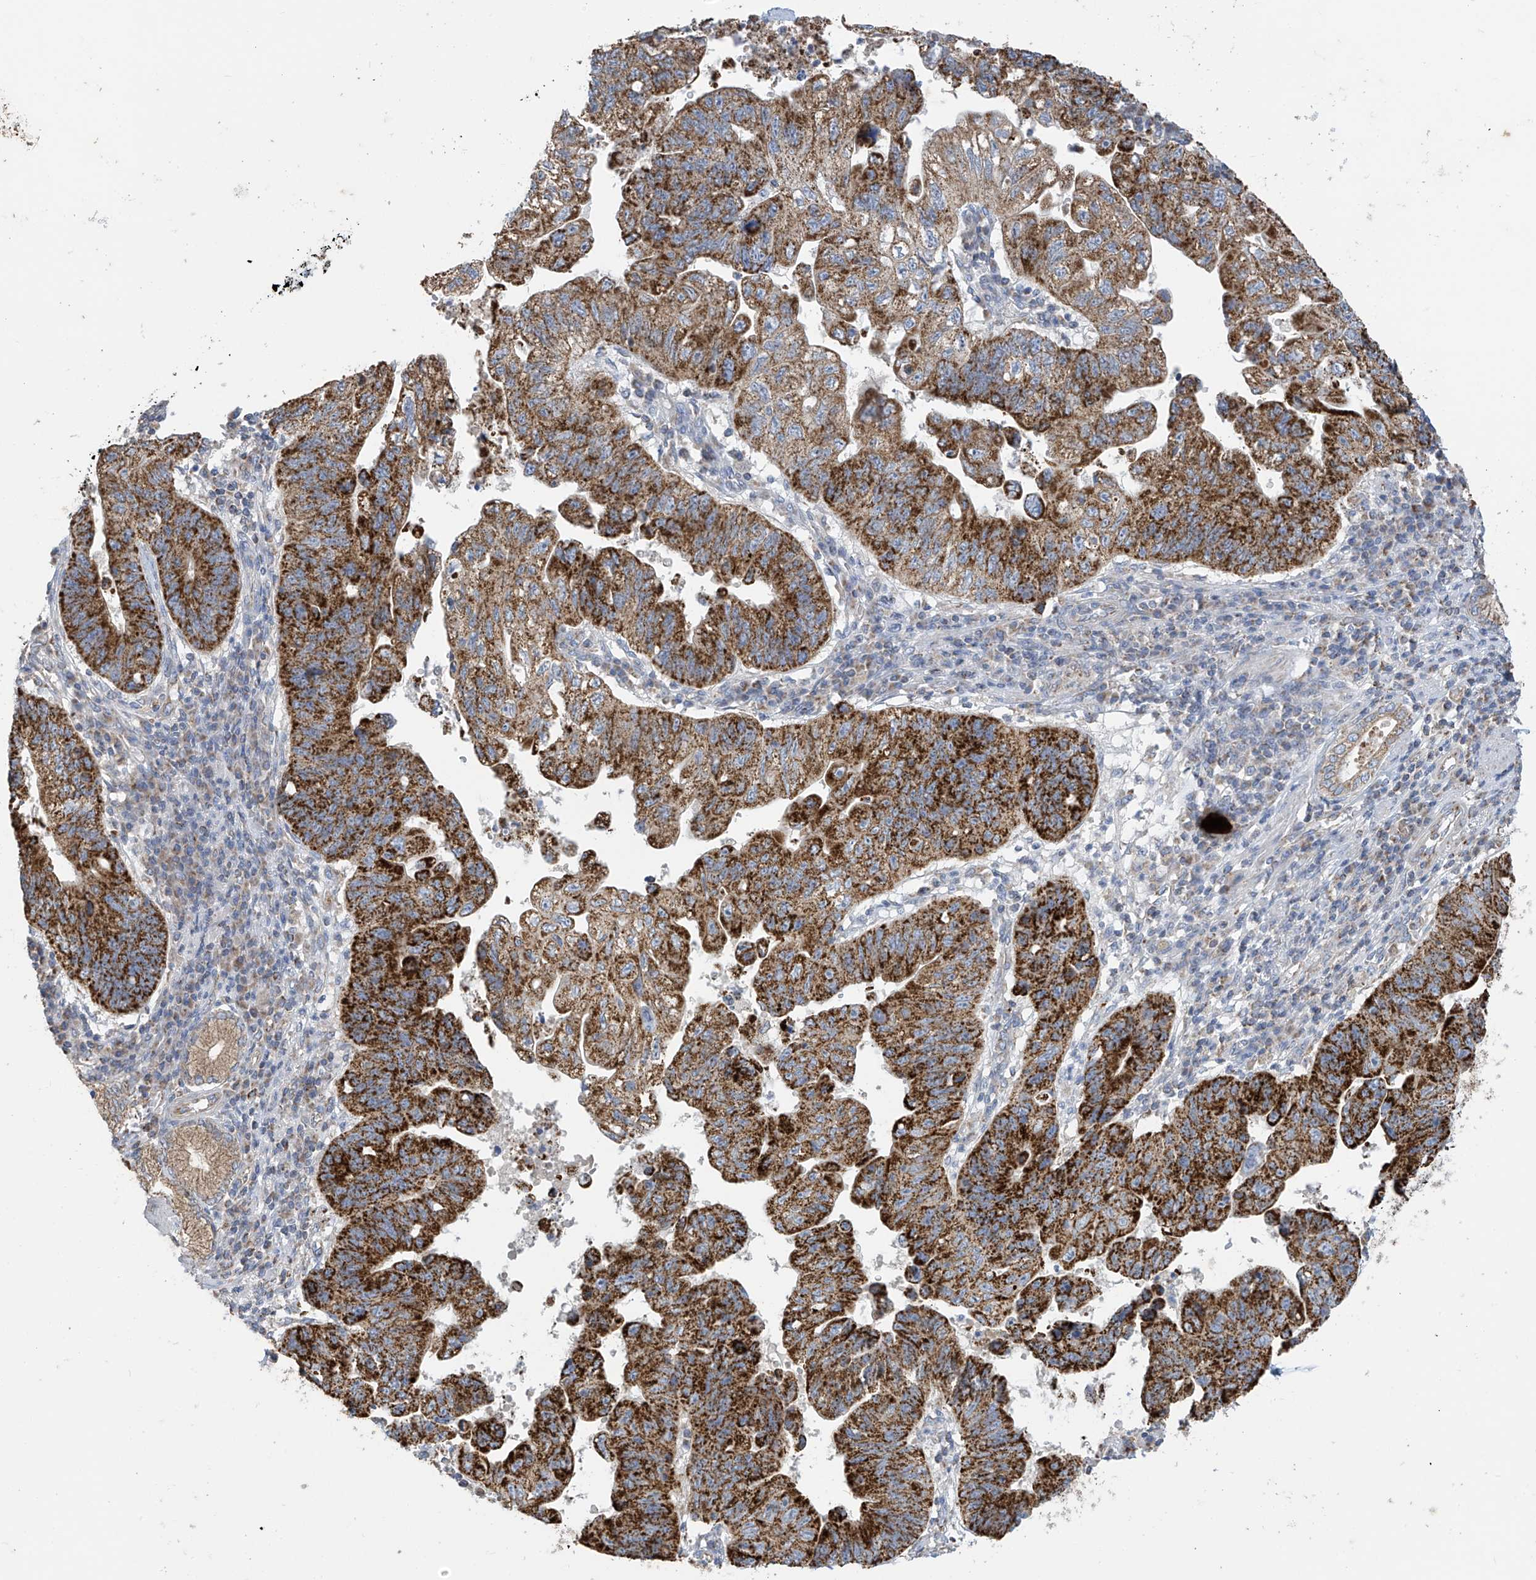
{"staining": {"intensity": "strong", "quantity": ">75%", "location": "cytoplasmic/membranous"}, "tissue": "stomach cancer", "cell_type": "Tumor cells", "image_type": "cancer", "snomed": [{"axis": "morphology", "description": "Adenocarcinoma, NOS"}, {"axis": "topography", "description": "Stomach"}], "caption": "Protein staining displays strong cytoplasmic/membranous positivity in about >75% of tumor cells in adenocarcinoma (stomach). (Brightfield microscopy of DAB IHC at high magnification).", "gene": "PNPT1", "patient": {"sex": "male", "age": 59}}